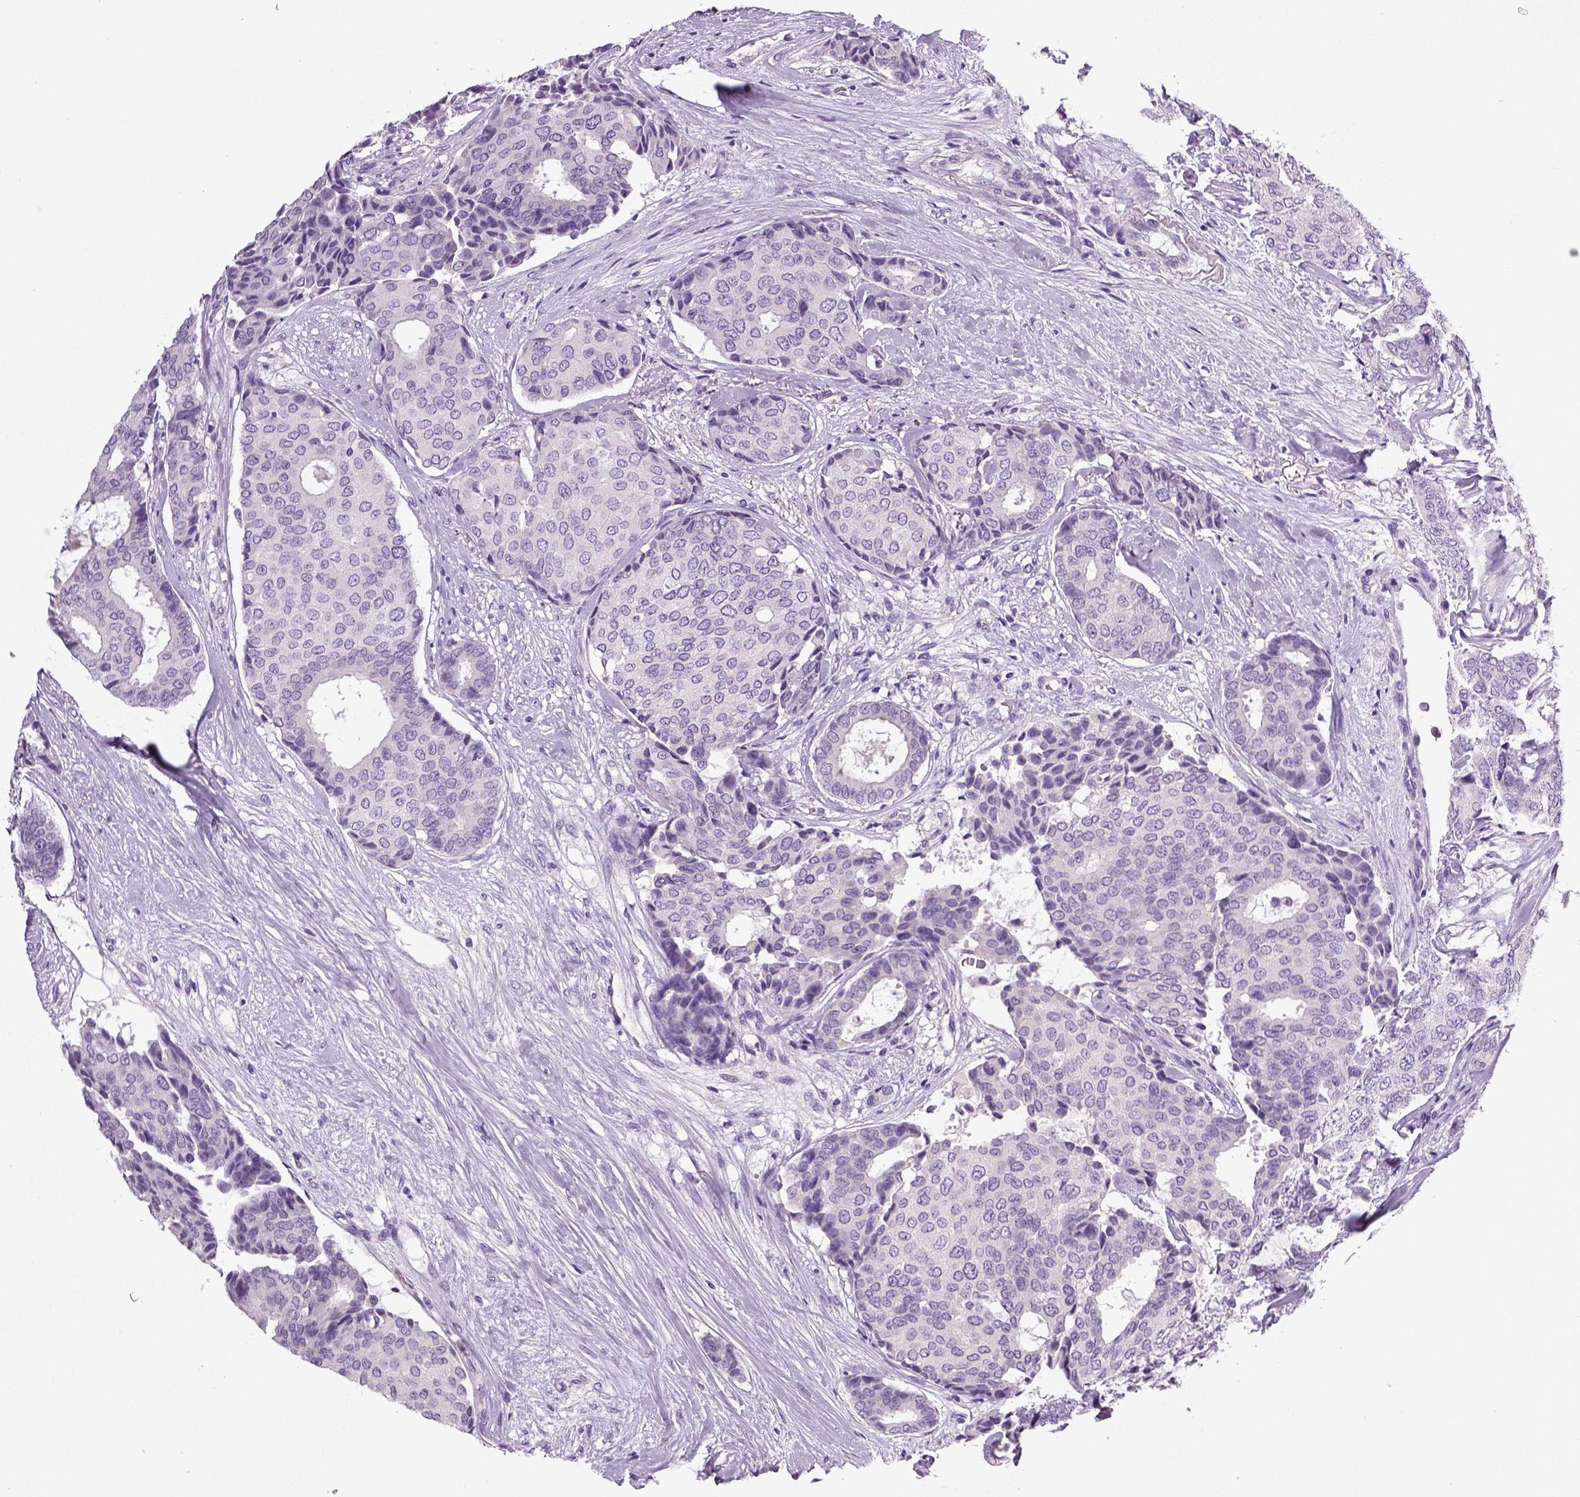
{"staining": {"intensity": "negative", "quantity": "none", "location": "none"}, "tissue": "breast cancer", "cell_type": "Tumor cells", "image_type": "cancer", "snomed": [{"axis": "morphology", "description": "Duct carcinoma"}, {"axis": "topography", "description": "Breast"}], "caption": "The histopathology image reveals no significant staining in tumor cells of breast cancer.", "gene": "NECAB2", "patient": {"sex": "female", "age": 75}}